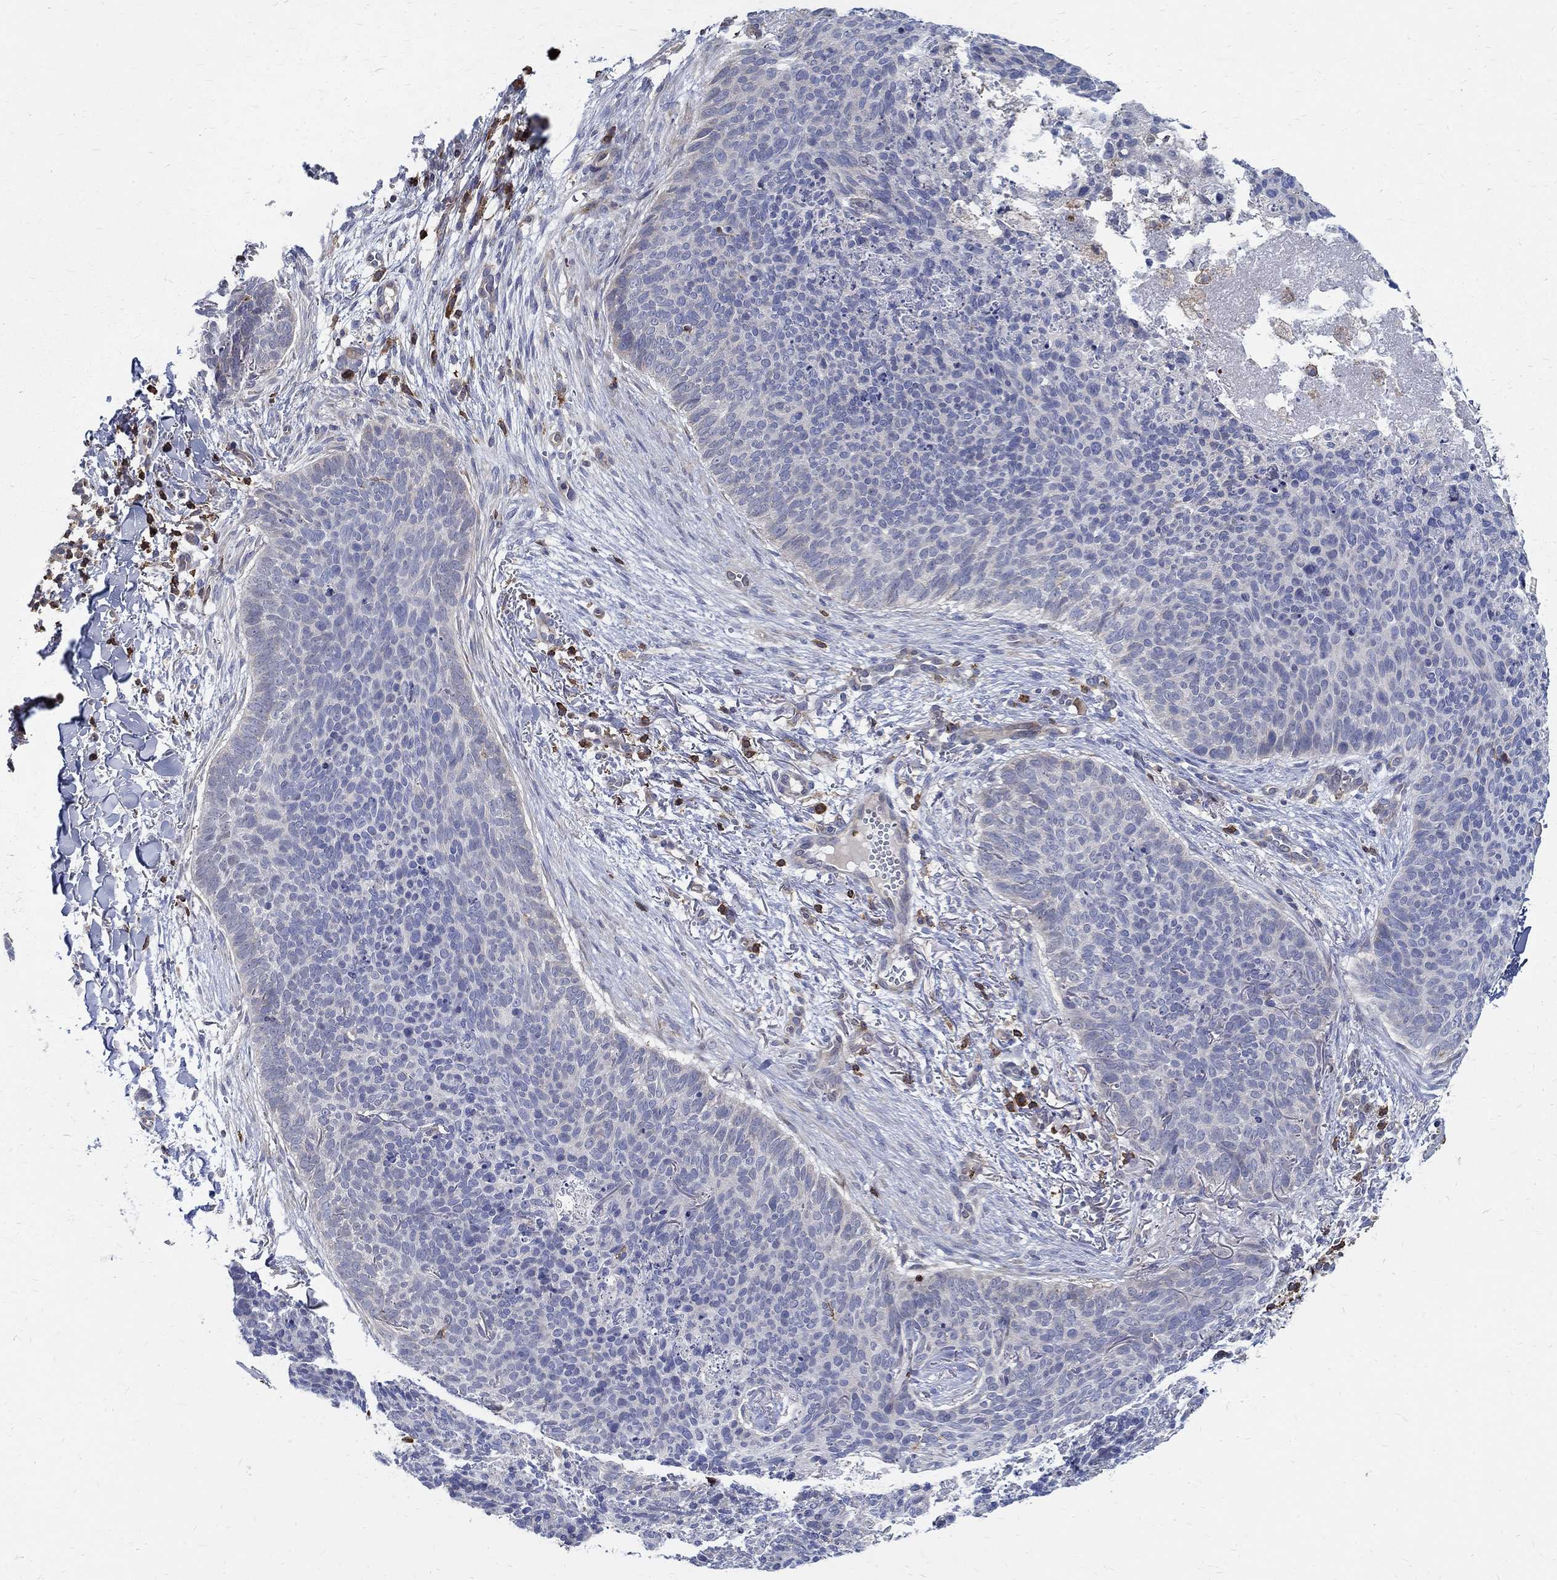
{"staining": {"intensity": "negative", "quantity": "none", "location": "none"}, "tissue": "skin cancer", "cell_type": "Tumor cells", "image_type": "cancer", "snomed": [{"axis": "morphology", "description": "Basal cell carcinoma"}, {"axis": "topography", "description": "Skin"}], "caption": "This is an immunohistochemistry photomicrograph of human skin cancer (basal cell carcinoma). There is no expression in tumor cells.", "gene": "AGAP2", "patient": {"sex": "male", "age": 64}}